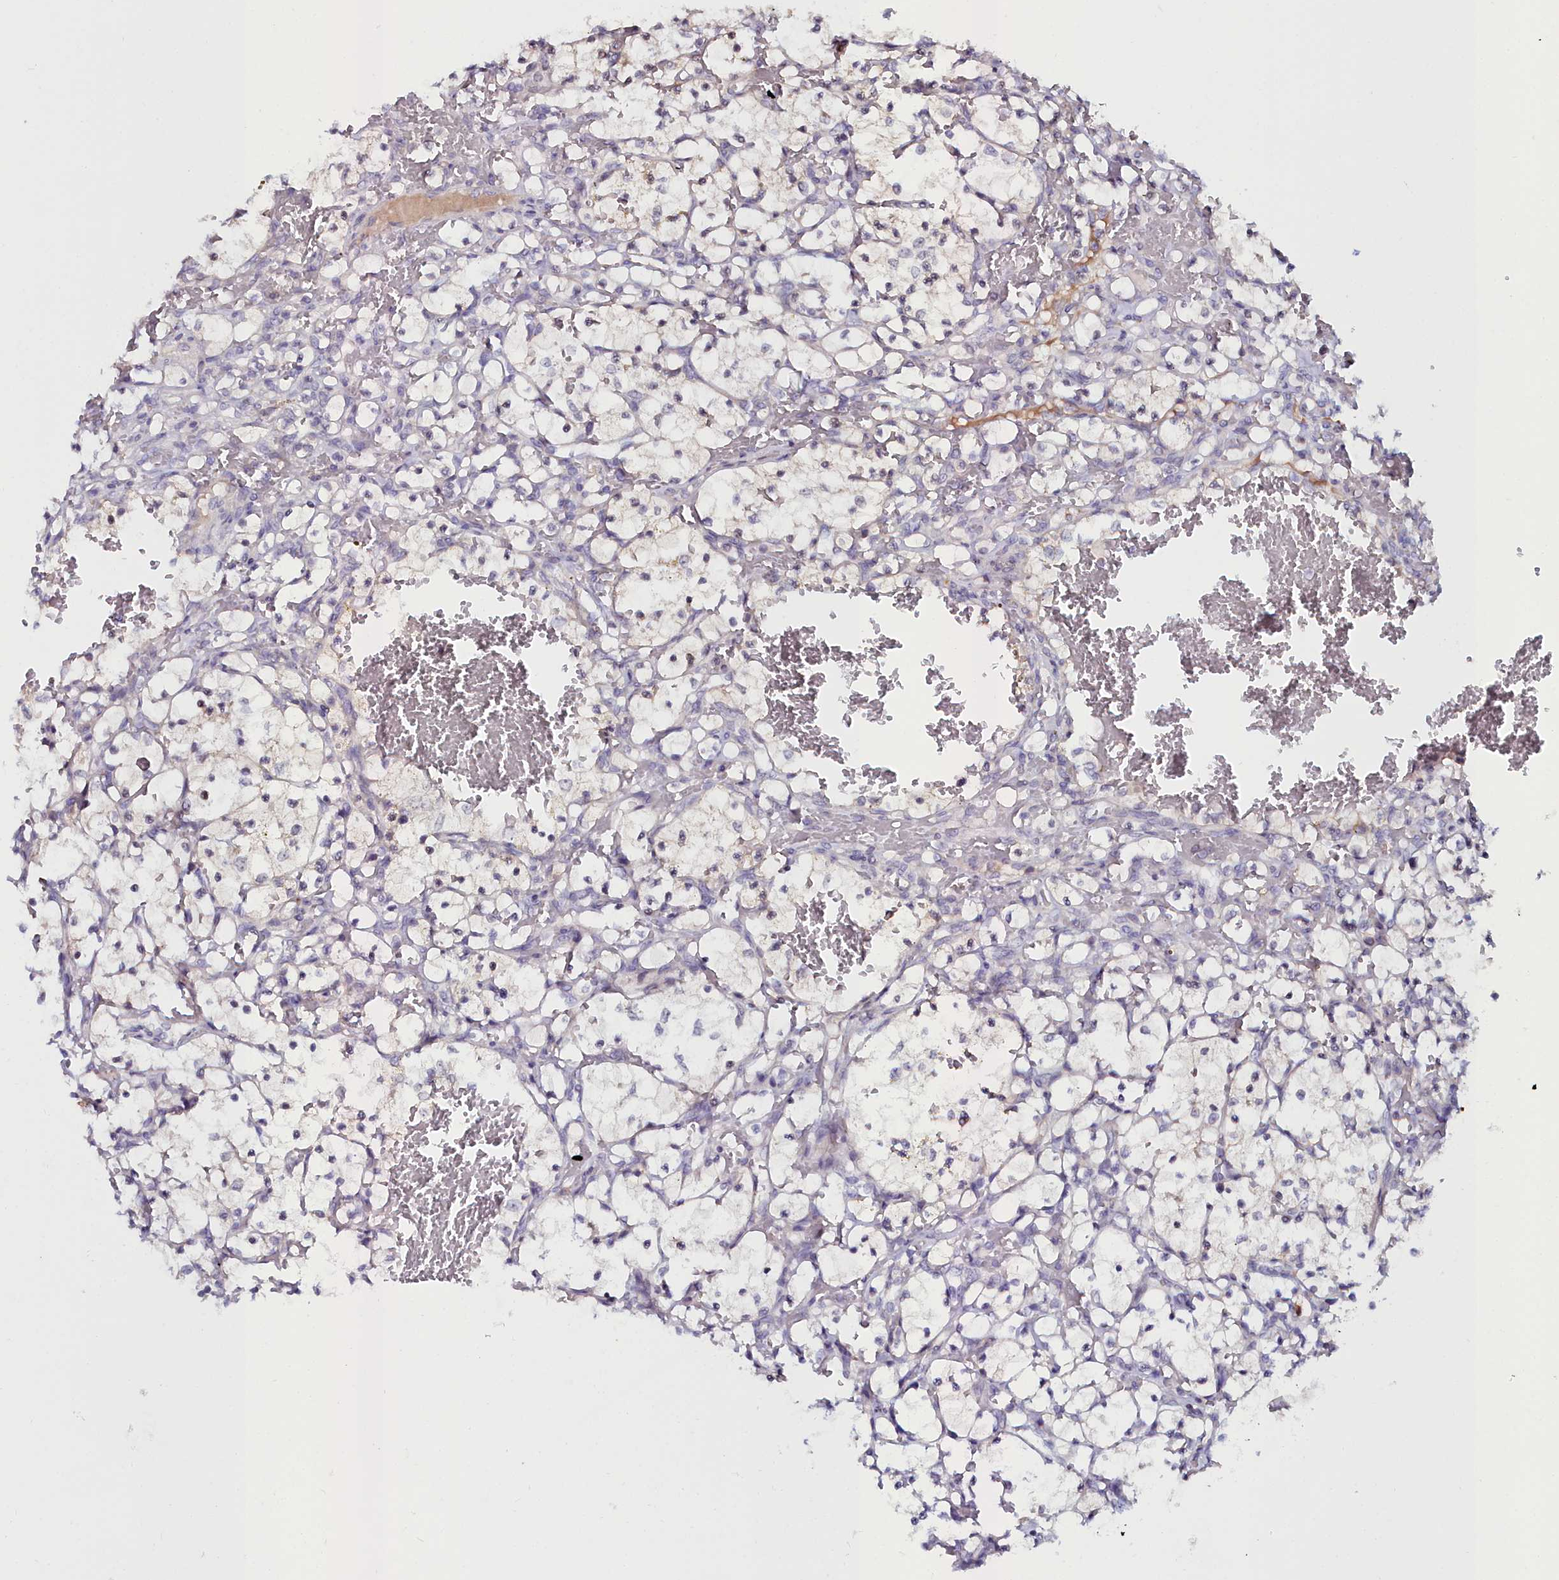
{"staining": {"intensity": "negative", "quantity": "none", "location": "none"}, "tissue": "renal cancer", "cell_type": "Tumor cells", "image_type": "cancer", "snomed": [{"axis": "morphology", "description": "Adenocarcinoma, NOS"}, {"axis": "topography", "description": "Kidney"}], "caption": "DAB immunohistochemical staining of human adenocarcinoma (renal) exhibits no significant positivity in tumor cells.", "gene": "KCTD18", "patient": {"sex": "female", "age": 69}}